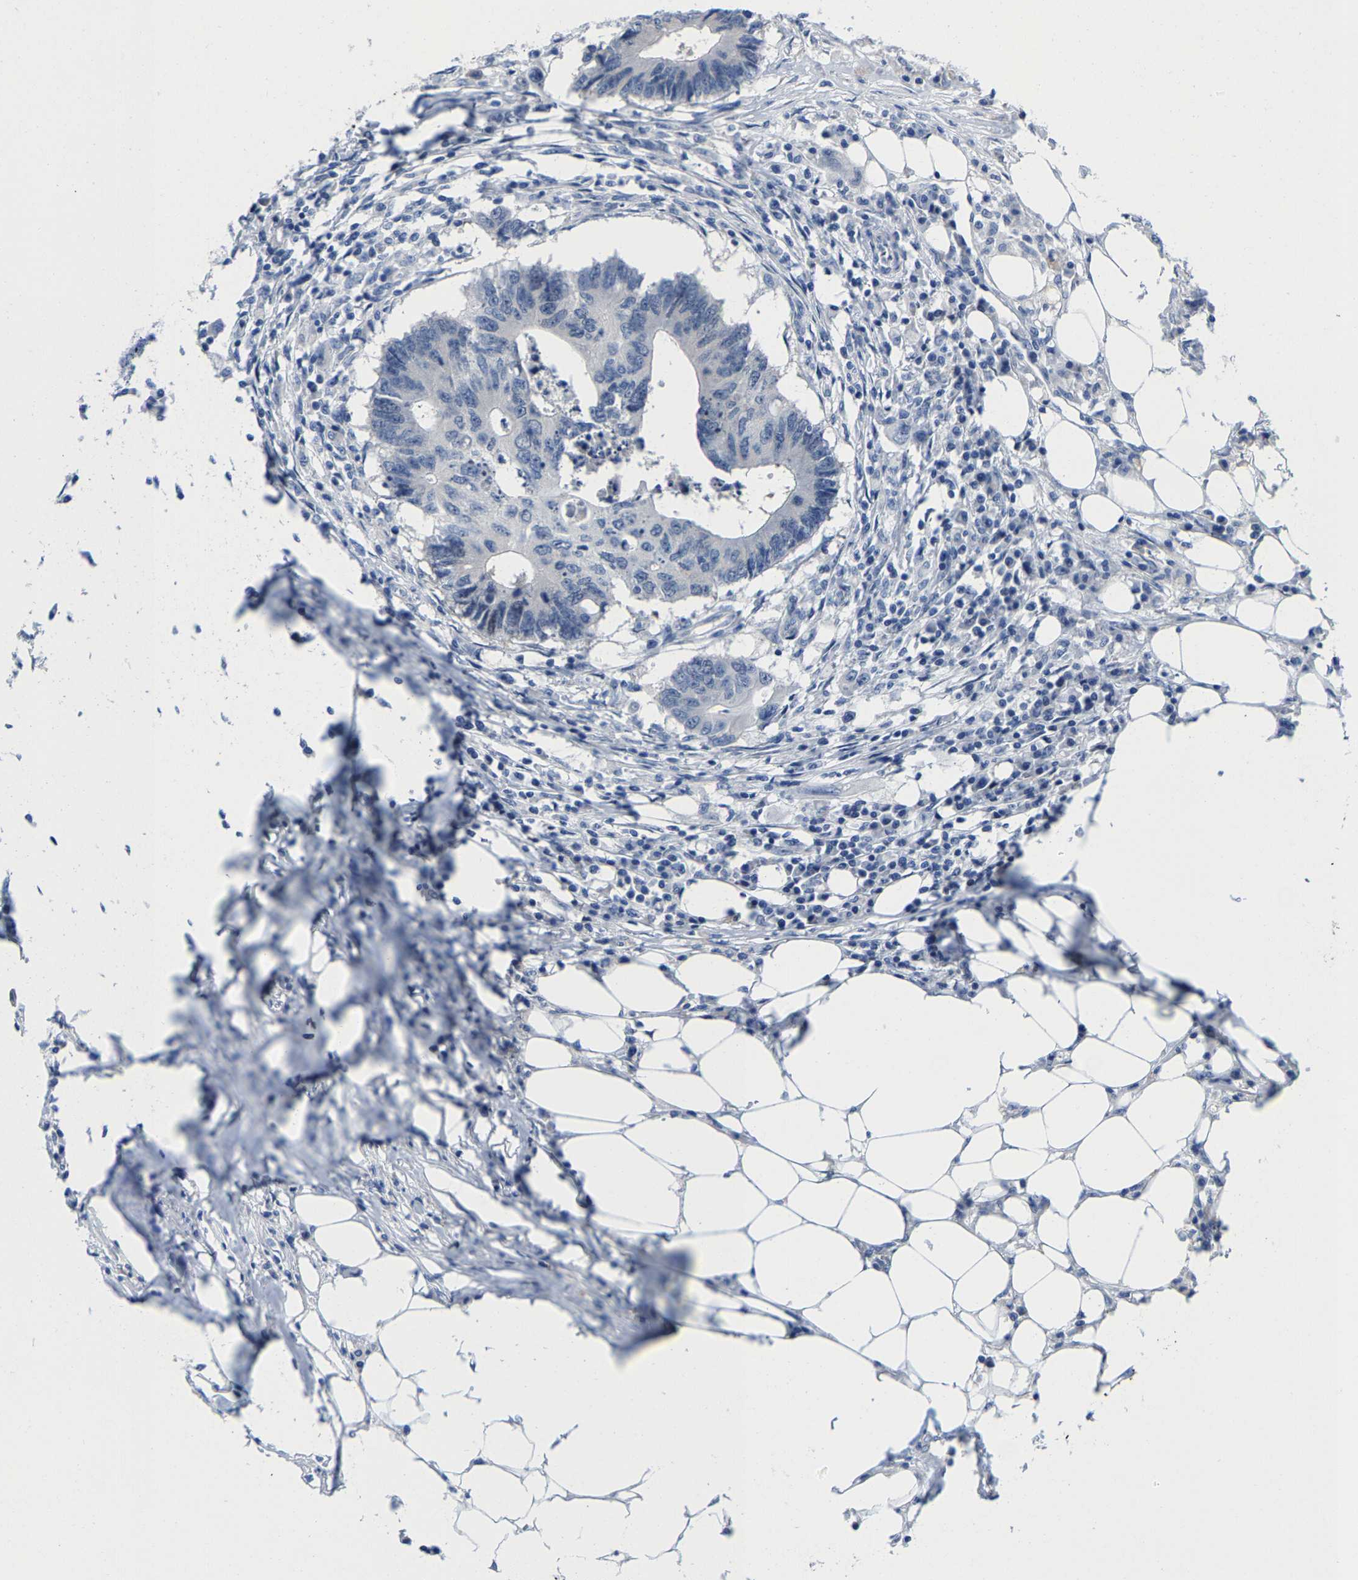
{"staining": {"intensity": "negative", "quantity": "none", "location": "none"}, "tissue": "colorectal cancer", "cell_type": "Tumor cells", "image_type": "cancer", "snomed": [{"axis": "morphology", "description": "Adenocarcinoma, NOS"}, {"axis": "topography", "description": "Colon"}], "caption": "Immunohistochemical staining of human adenocarcinoma (colorectal) exhibits no significant staining in tumor cells. (Immunohistochemistry, brightfield microscopy, high magnification).", "gene": "KLHL1", "patient": {"sex": "male", "age": 71}}